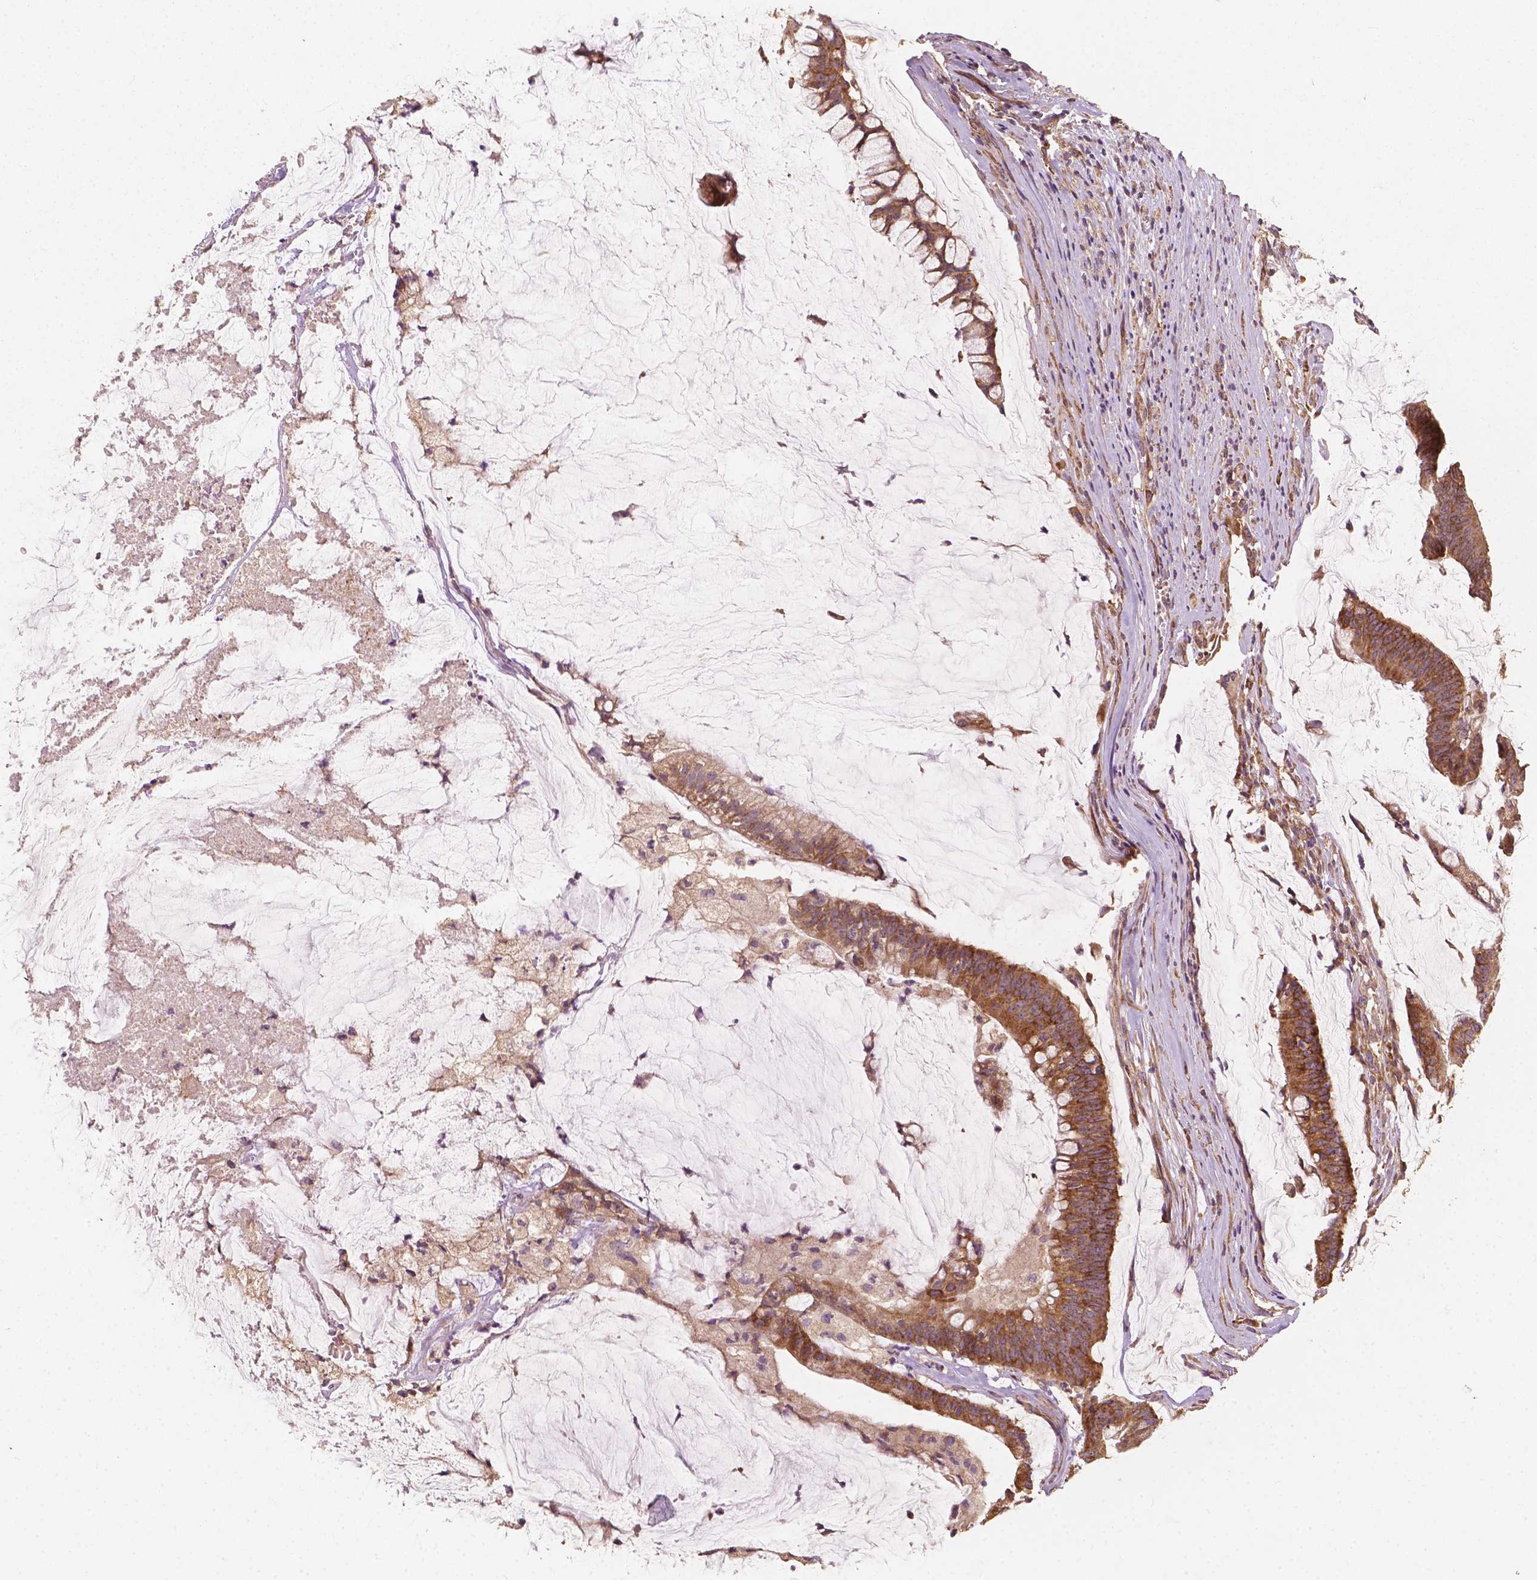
{"staining": {"intensity": "strong", "quantity": ">75%", "location": "cytoplasmic/membranous"}, "tissue": "colorectal cancer", "cell_type": "Tumor cells", "image_type": "cancer", "snomed": [{"axis": "morphology", "description": "Adenocarcinoma, NOS"}, {"axis": "topography", "description": "Colon"}], "caption": "The micrograph reveals staining of adenocarcinoma (colorectal), revealing strong cytoplasmic/membranous protein staining (brown color) within tumor cells.", "gene": "G3BP1", "patient": {"sex": "male", "age": 62}}